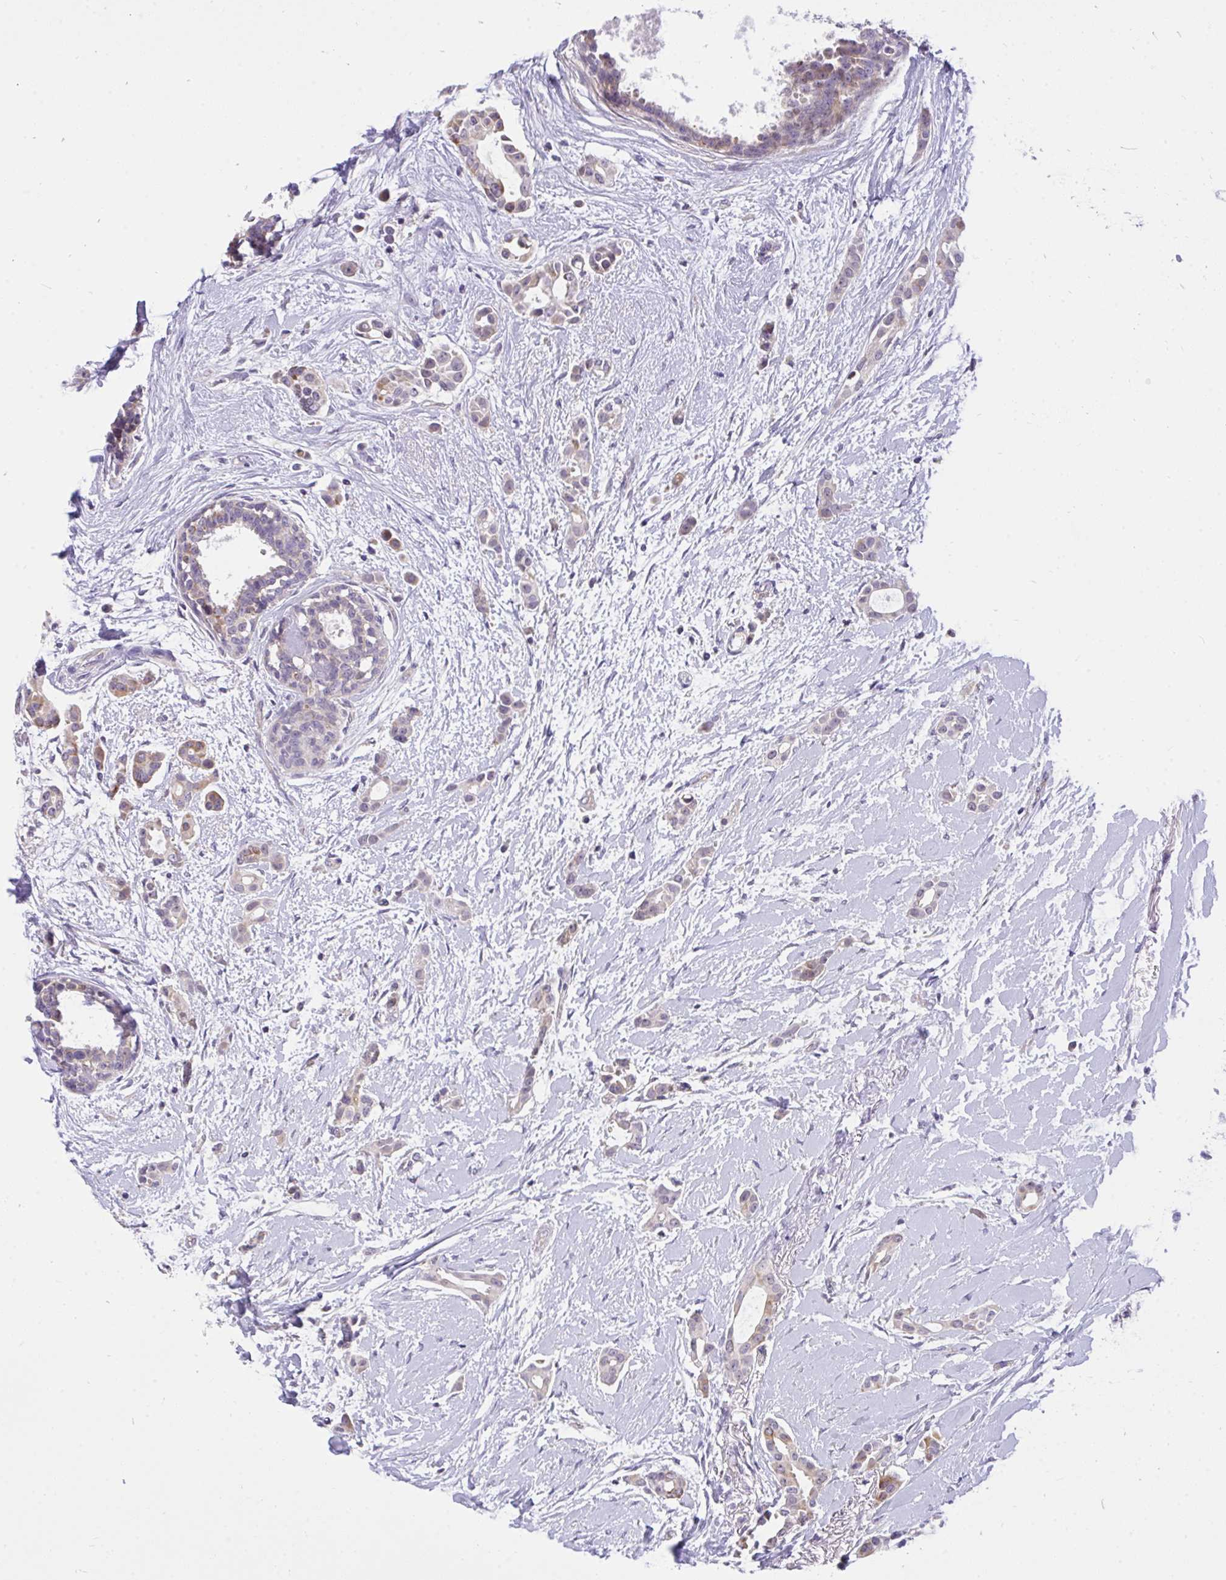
{"staining": {"intensity": "weak", "quantity": "25%-75%", "location": "cytoplasmic/membranous"}, "tissue": "breast cancer", "cell_type": "Tumor cells", "image_type": "cancer", "snomed": [{"axis": "morphology", "description": "Duct carcinoma"}, {"axis": "topography", "description": "Breast"}], "caption": "Immunohistochemistry (IHC) of human breast cancer displays low levels of weak cytoplasmic/membranous staining in about 25%-75% of tumor cells.", "gene": "C19orf54", "patient": {"sex": "female", "age": 64}}